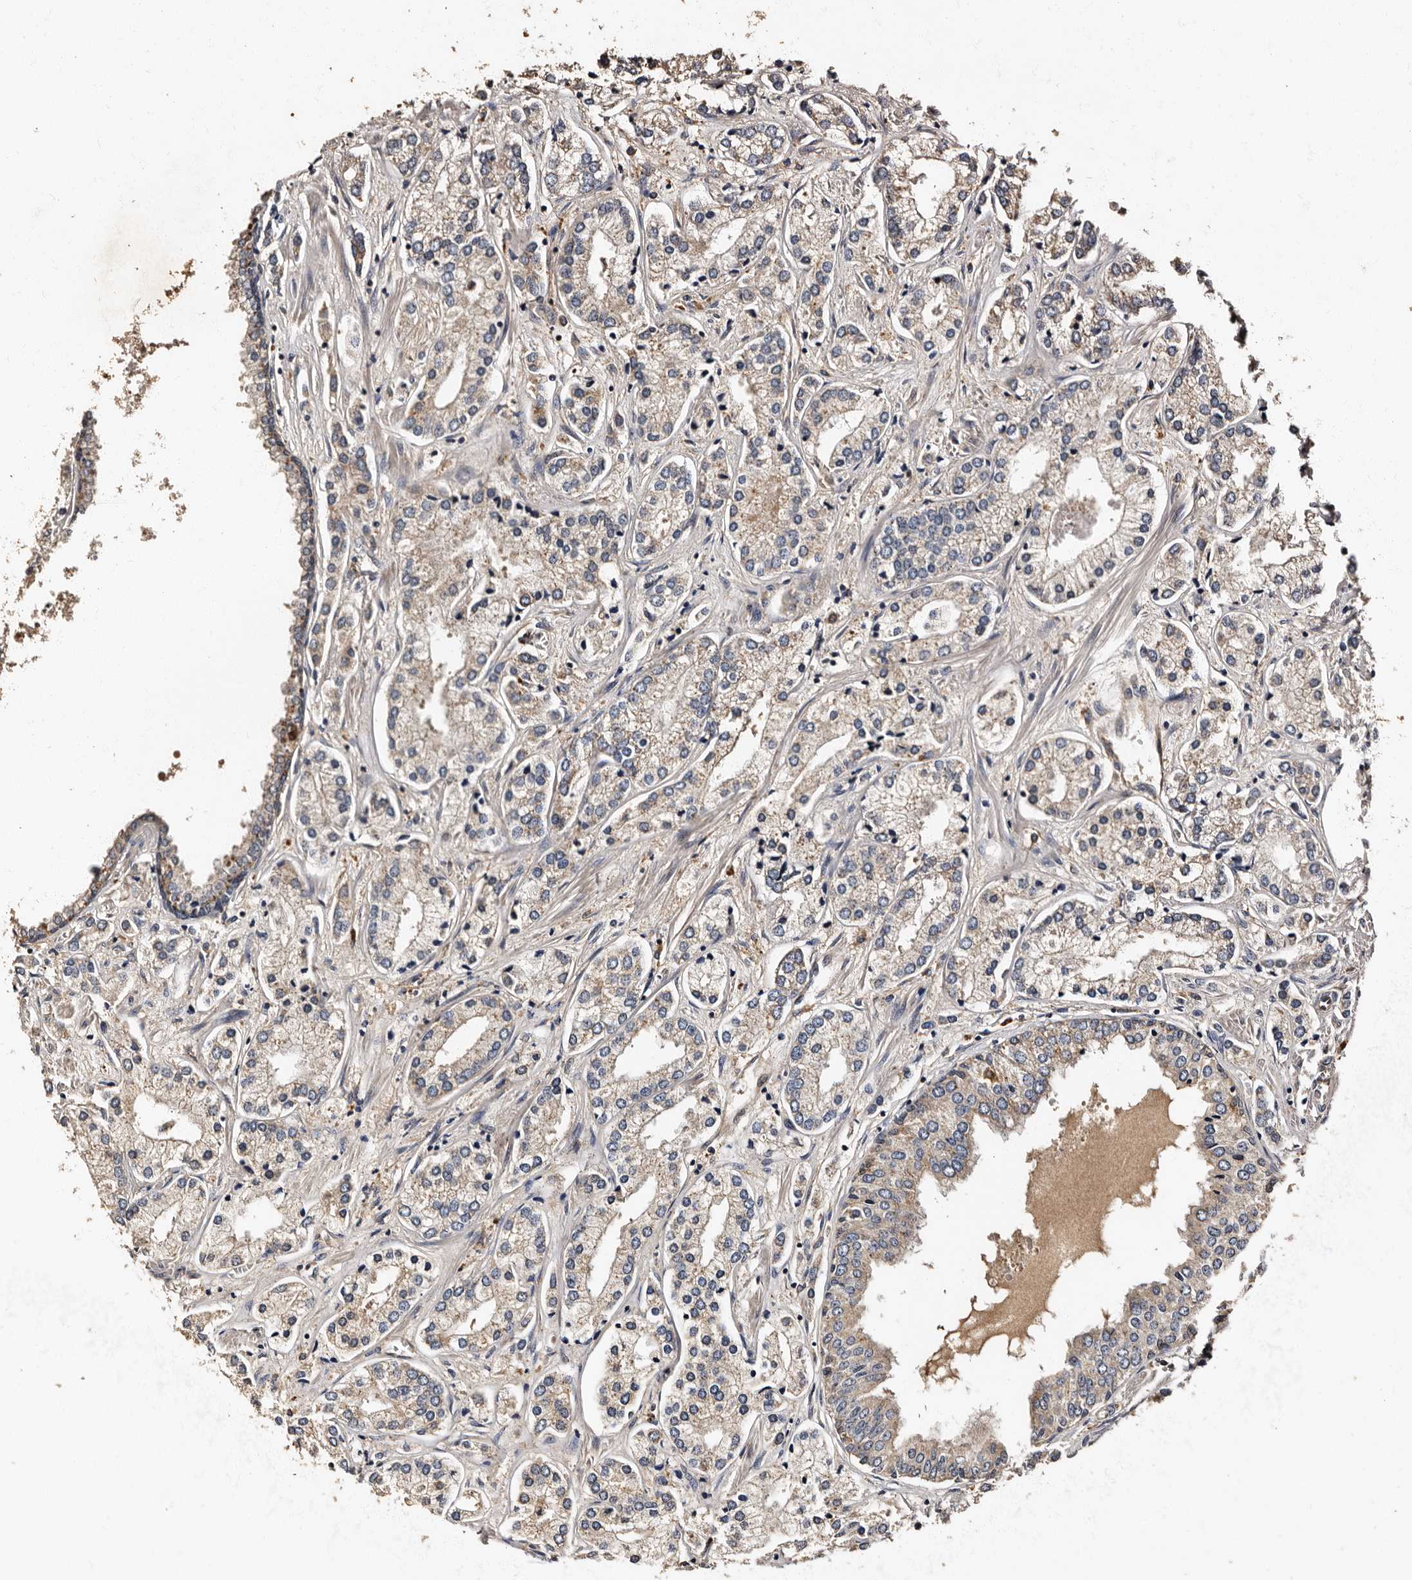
{"staining": {"intensity": "weak", "quantity": "25%-75%", "location": "cytoplasmic/membranous"}, "tissue": "prostate cancer", "cell_type": "Tumor cells", "image_type": "cancer", "snomed": [{"axis": "morphology", "description": "Adenocarcinoma, High grade"}, {"axis": "topography", "description": "Prostate"}], "caption": "Immunohistochemical staining of prostate cancer displays low levels of weak cytoplasmic/membranous protein expression in about 25%-75% of tumor cells.", "gene": "ADCK5", "patient": {"sex": "male", "age": 66}}